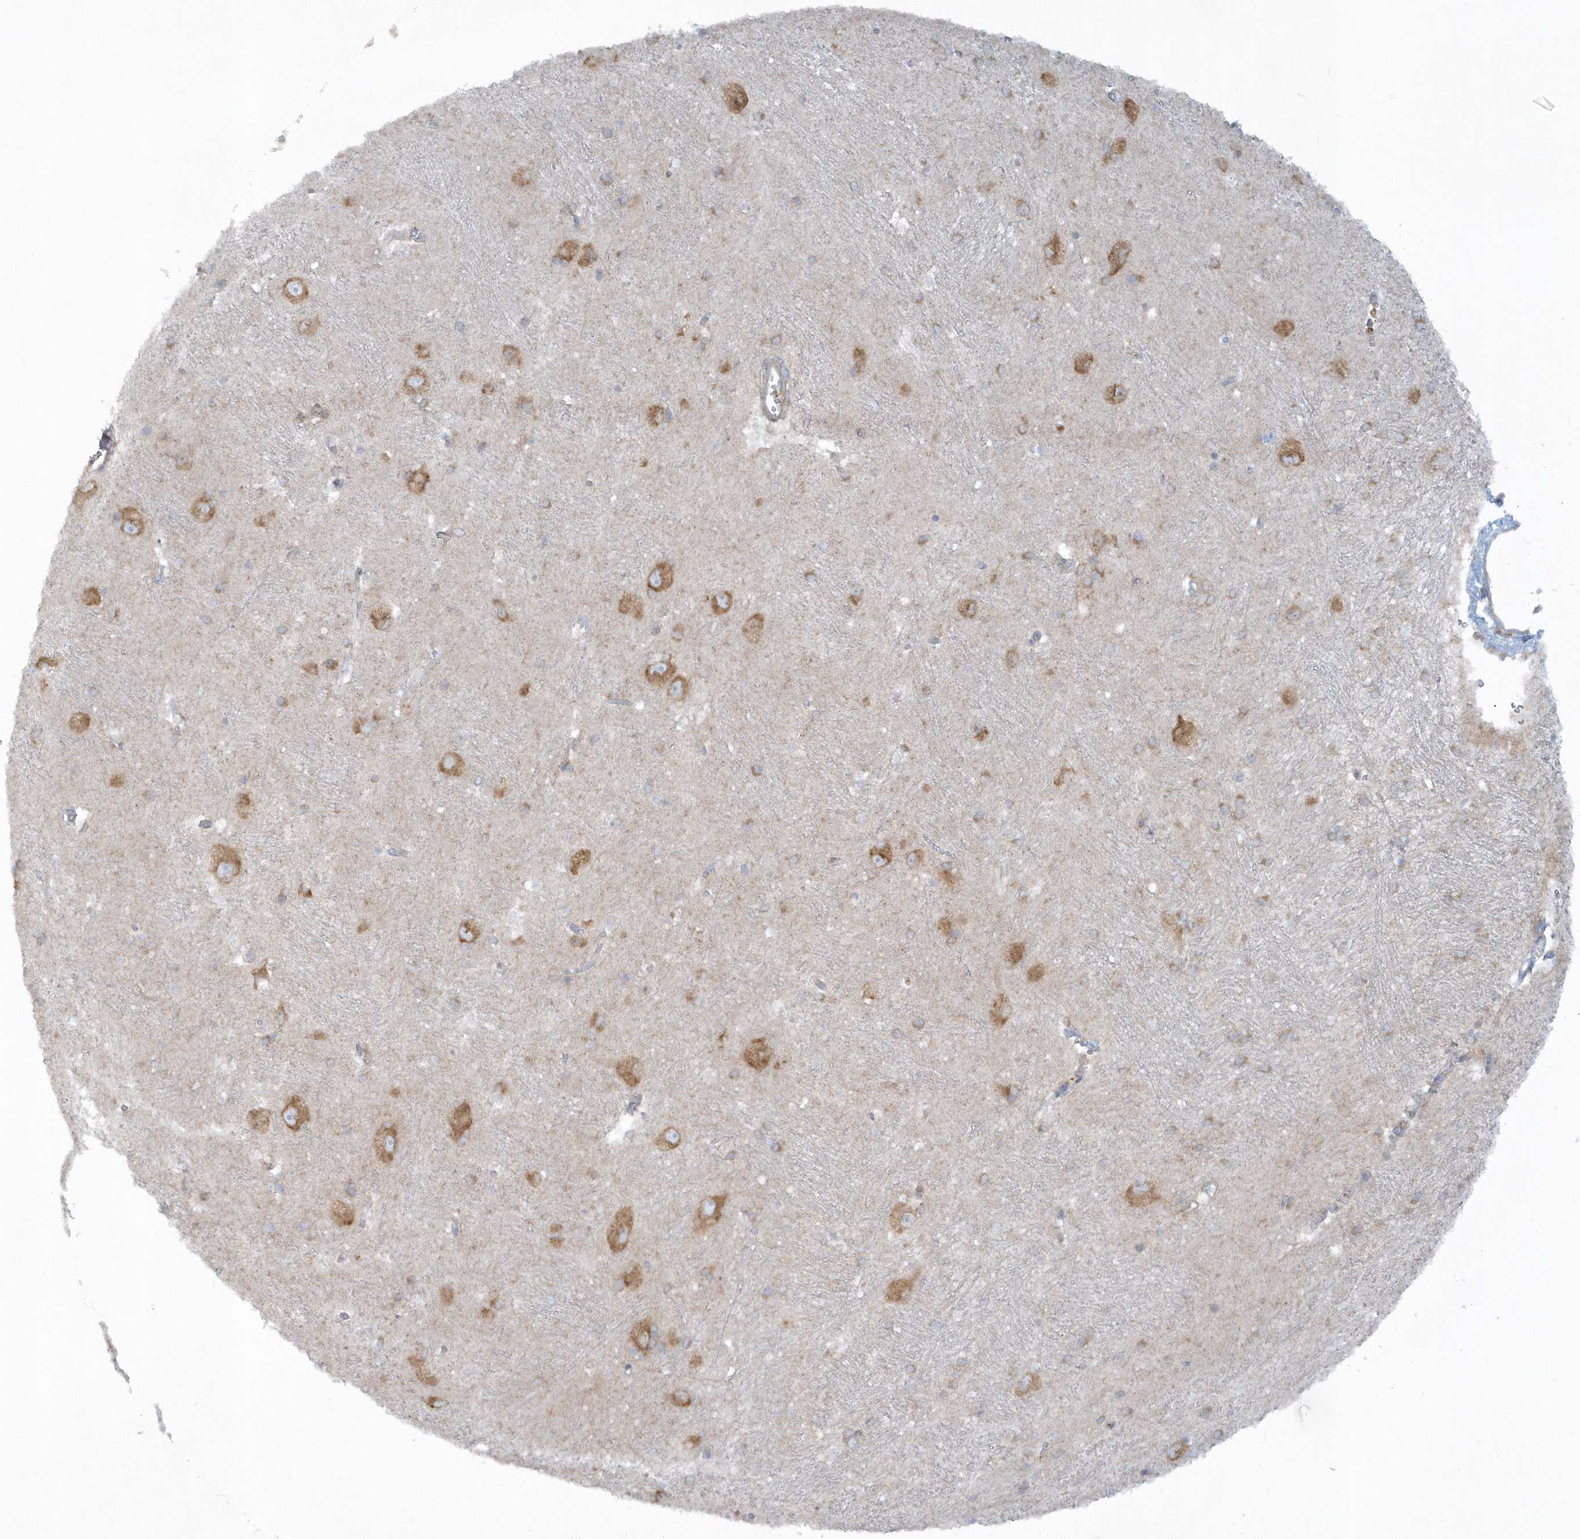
{"staining": {"intensity": "moderate", "quantity": "<25%", "location": "cytoplasmic/membranous"}, "tissue": "caudate", "cell_type": "Glial cells", "image_type": "normal", "snomed": [{"axis": "morphology", "description": "Normal tissue, NOS"}, {"axis": "topography", "description": "Lateral ventricle wall"}], "caption": "Caudate stained with a brown dye displays moderate cytoplasmic/membranous positive staining in approximately <25% of glial cells.", "gene": "CNOT10", "patient": {"sex": "male", "age": 37}}